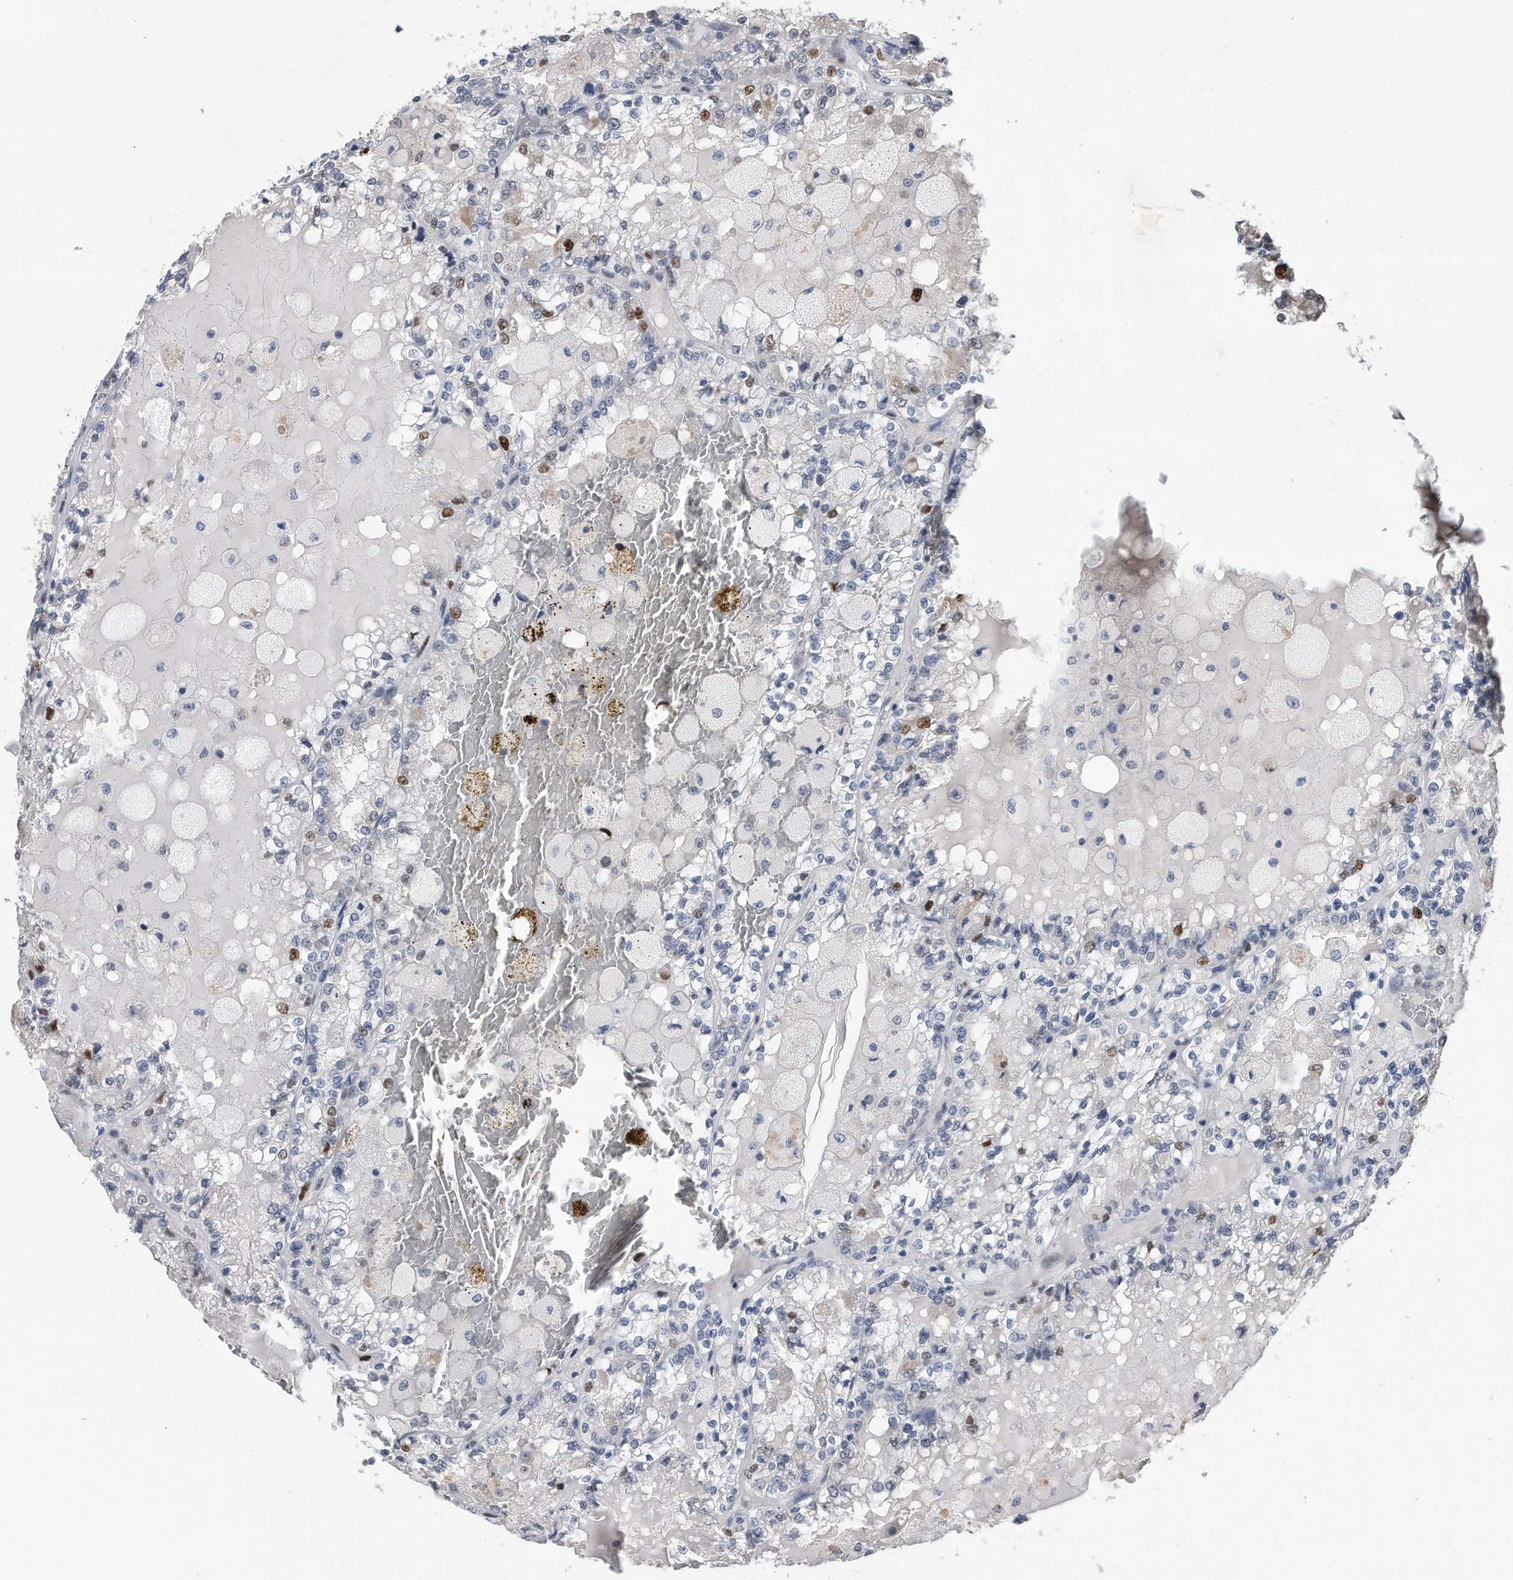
{"staining": {"intensity": "moderate", "quantity": "<25%", "location": "nuclear"}, "tissue": "renal cancer", "cell_type": "Tumor cells", "image_type": "cancer", "snomed": [{"axis": "morphology", "description": "Adenocarcinoma, NOS"}, {"axis": "topography", "description": "Kidney"}], "caption": "A high-resolution image shows immunohistochemistry (IHC) staining of renal cancer (adenocarcinoma), which shows moderate nuclear staining in approximately <25% of tumor cells.", "gene": "PCNA", "patient": {"sex": "female", "age": 56}}